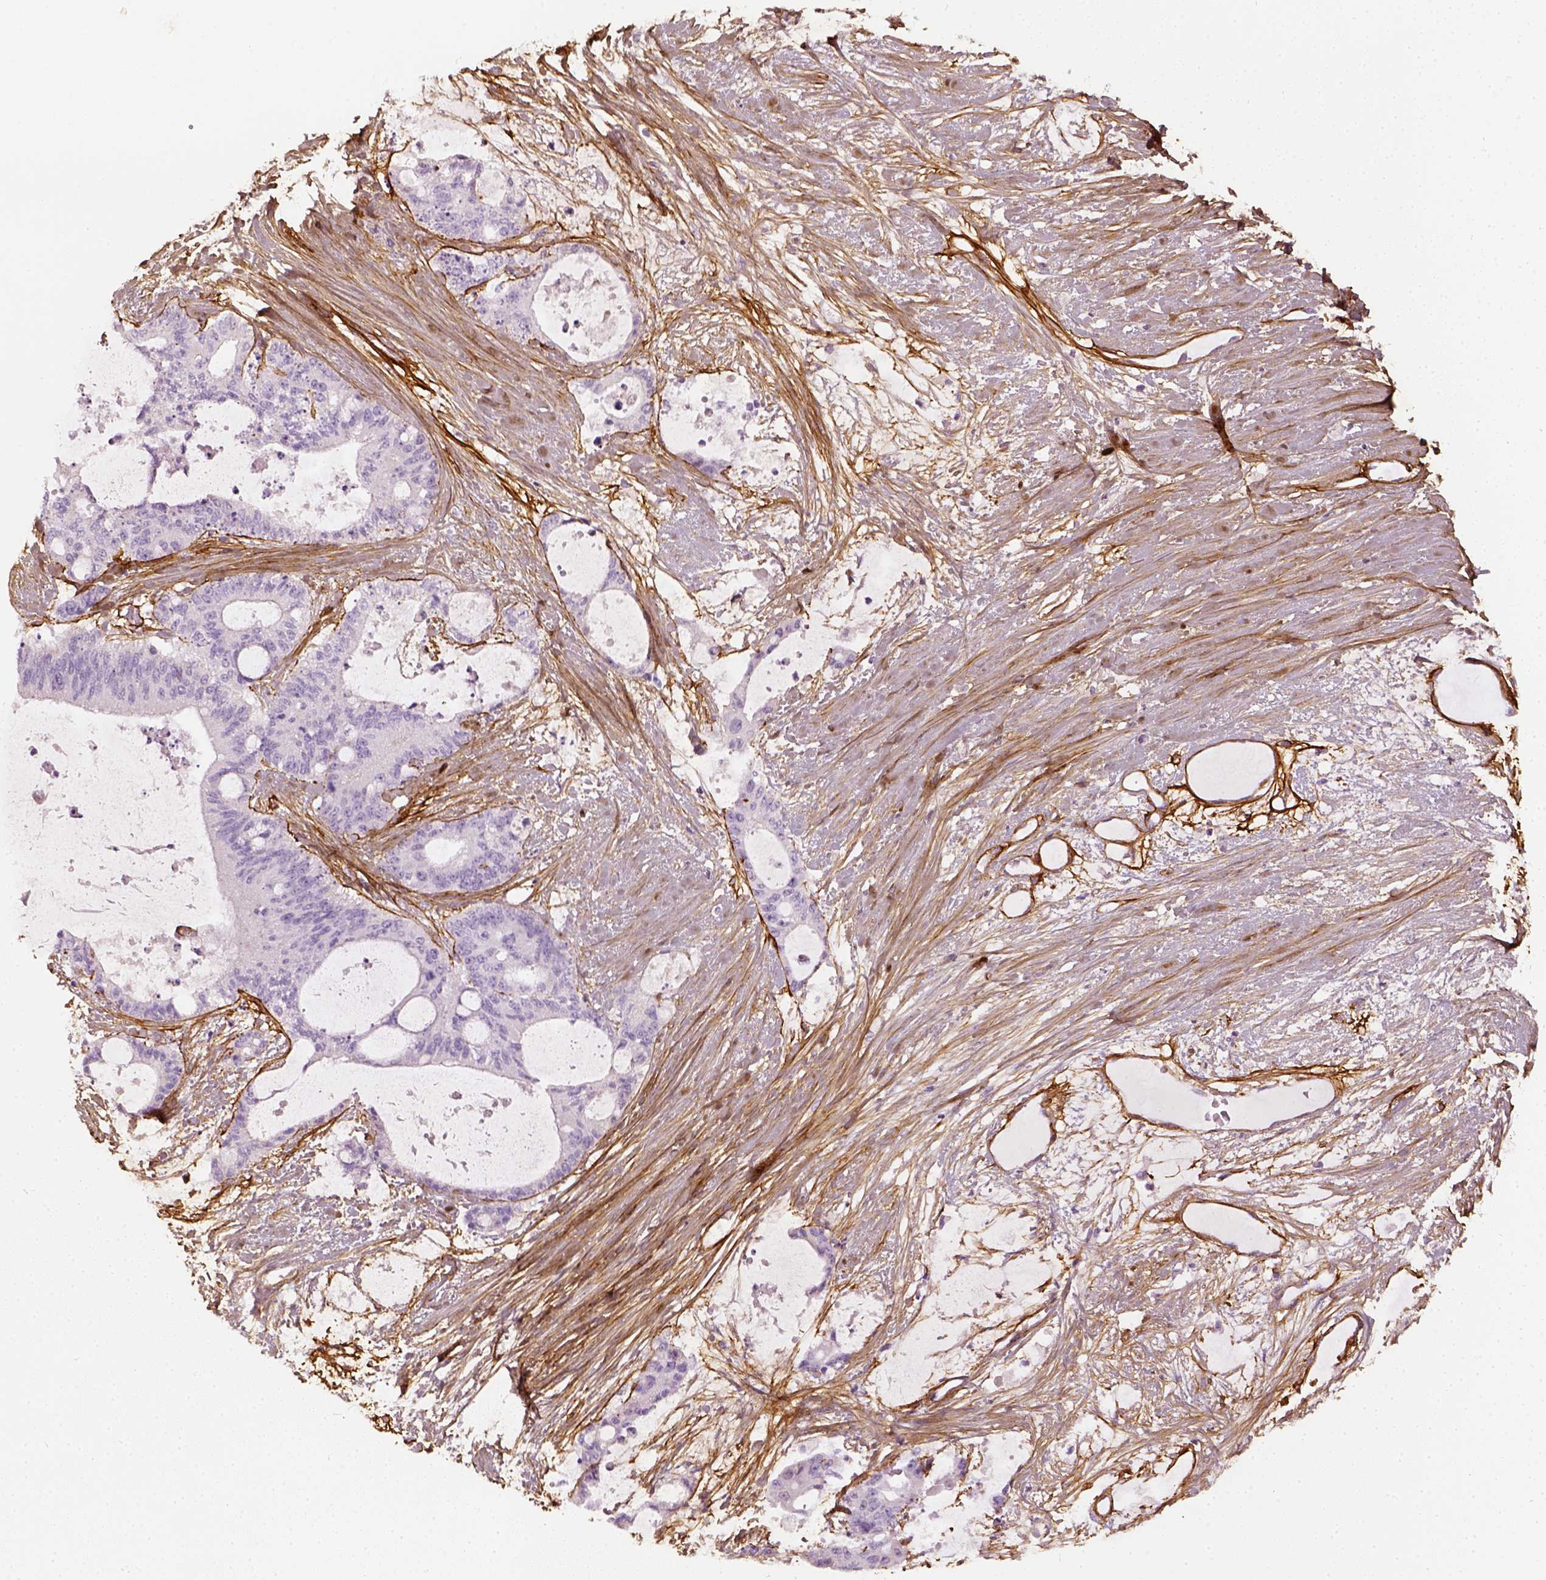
{"staining": {"intensity": "negative", "quantity": "none", "location": "none"}, "tissue": "liver cancer", "cell_type": "Tumor cells", "image_type": "cancer", "snomed": [{"axis": "morphology", "description": "Normal tissue, NOS"}, {"axis": "morphology", "description": "Cholangiocarcinoma"}, {"axis": "topography", "description": "Liver"}, {"axis": "topography", "description": "Peripheral nerve tissue"}], "caption": "The photomicrograph shows no significant positivity in tumor cells of liver cancer (cholangiocarcinoma).", "gene": "COL6A2", "patient": {"sex": "female", "age": 73}}